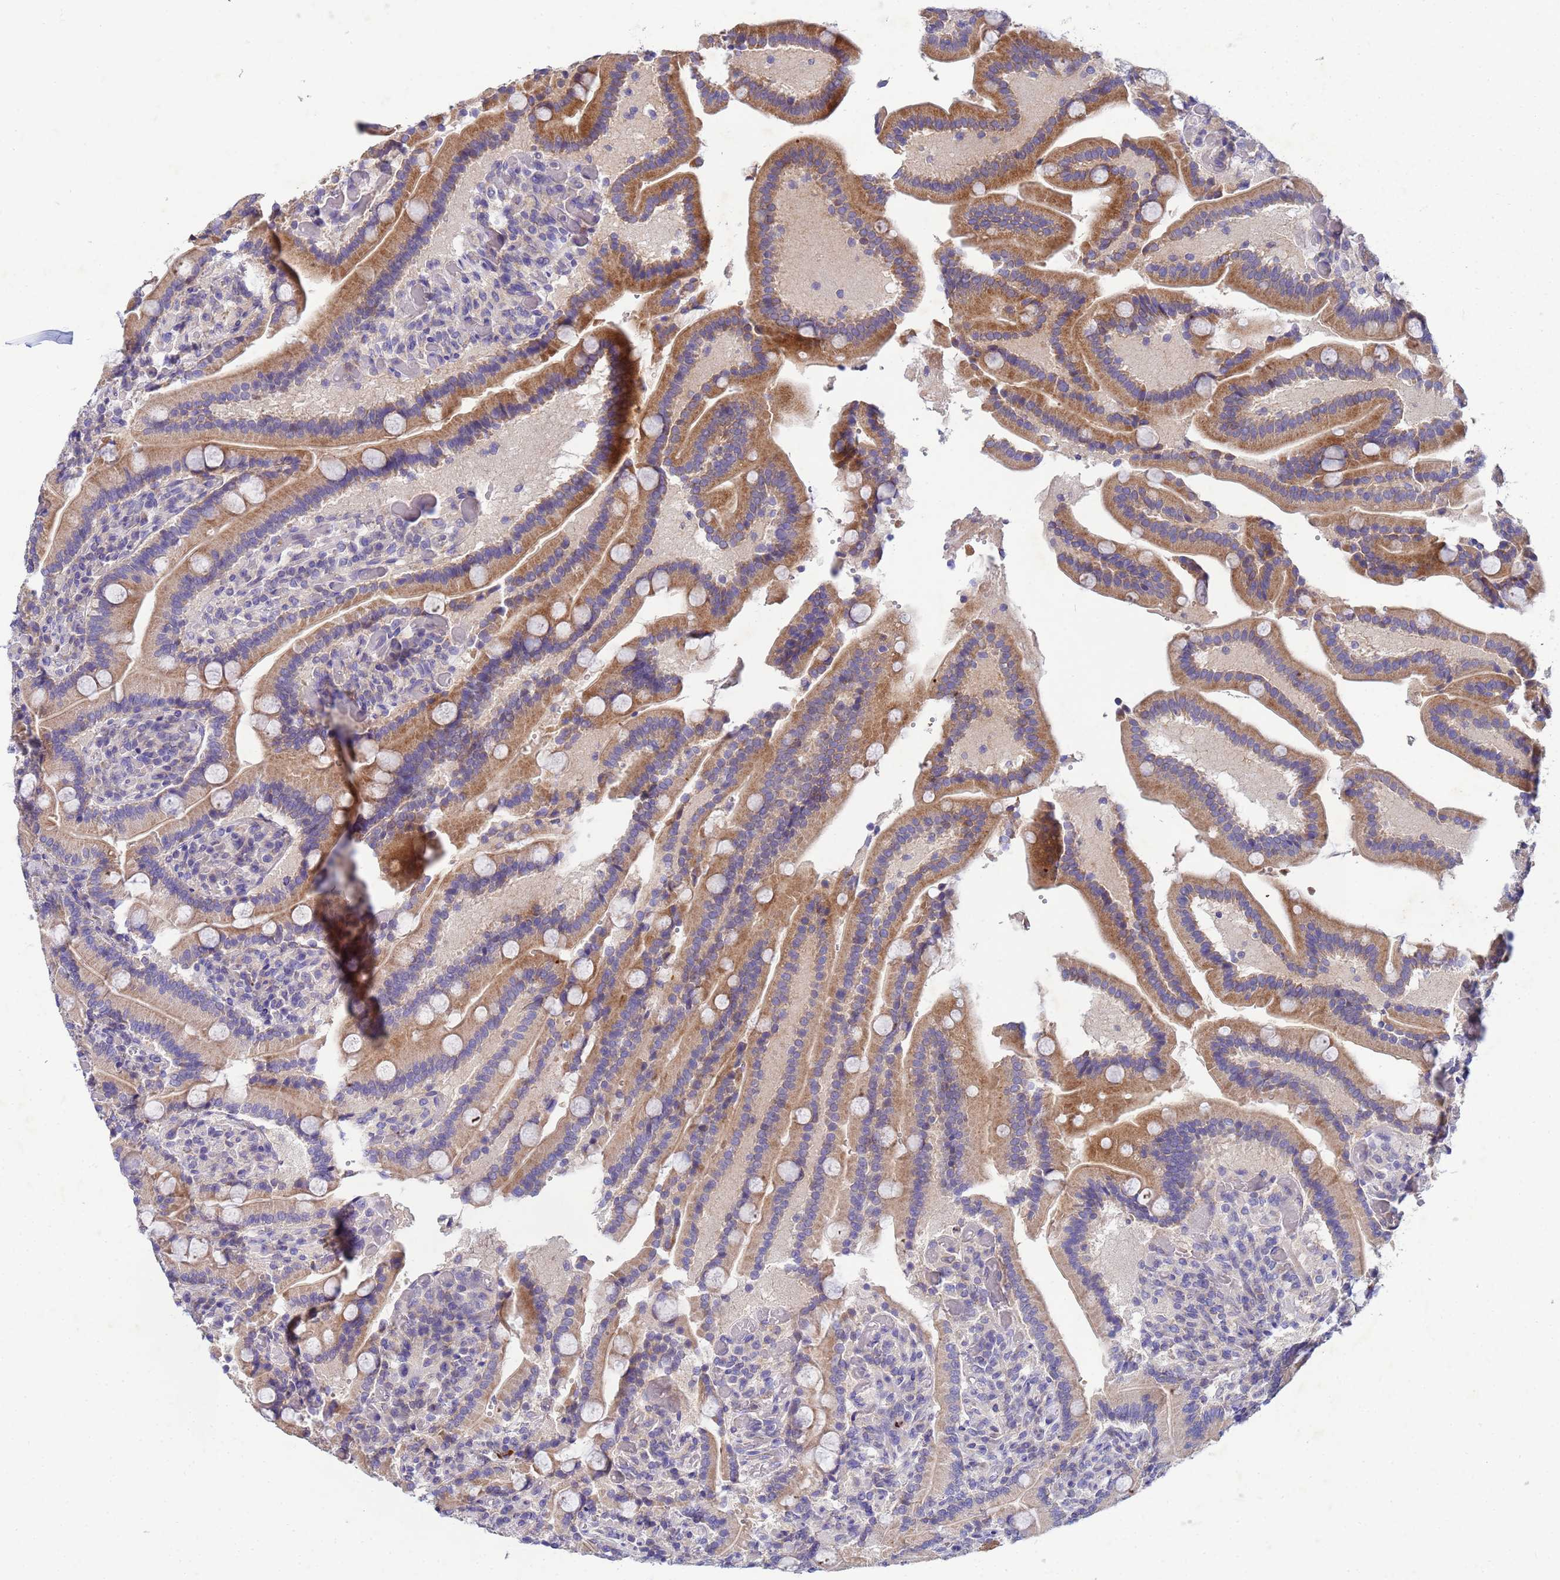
{"staining": {"intensity": "moderate", "quantity": ">75%", "location": "cytoplasmic/membranous"}, "tissue": "duodenum", "cell_type": "Glandular cells", "image_type": "normal", "snomed": [{"axis": "morphology", "description": "Normal tissue, NOS"}, {"axis": "topography", "description": "Duodenum"}], "caption": "The immunohistochemical stain labels moderate cytoplasmic/membranous expression in glandular cells of normal duodenum. (Stains: DAB in brown, nuclei in blue, Microscopy: brightfield microscopy at high magnification).", "gene": "CDC34", "patient": {"sex": "female", "age": 62}}